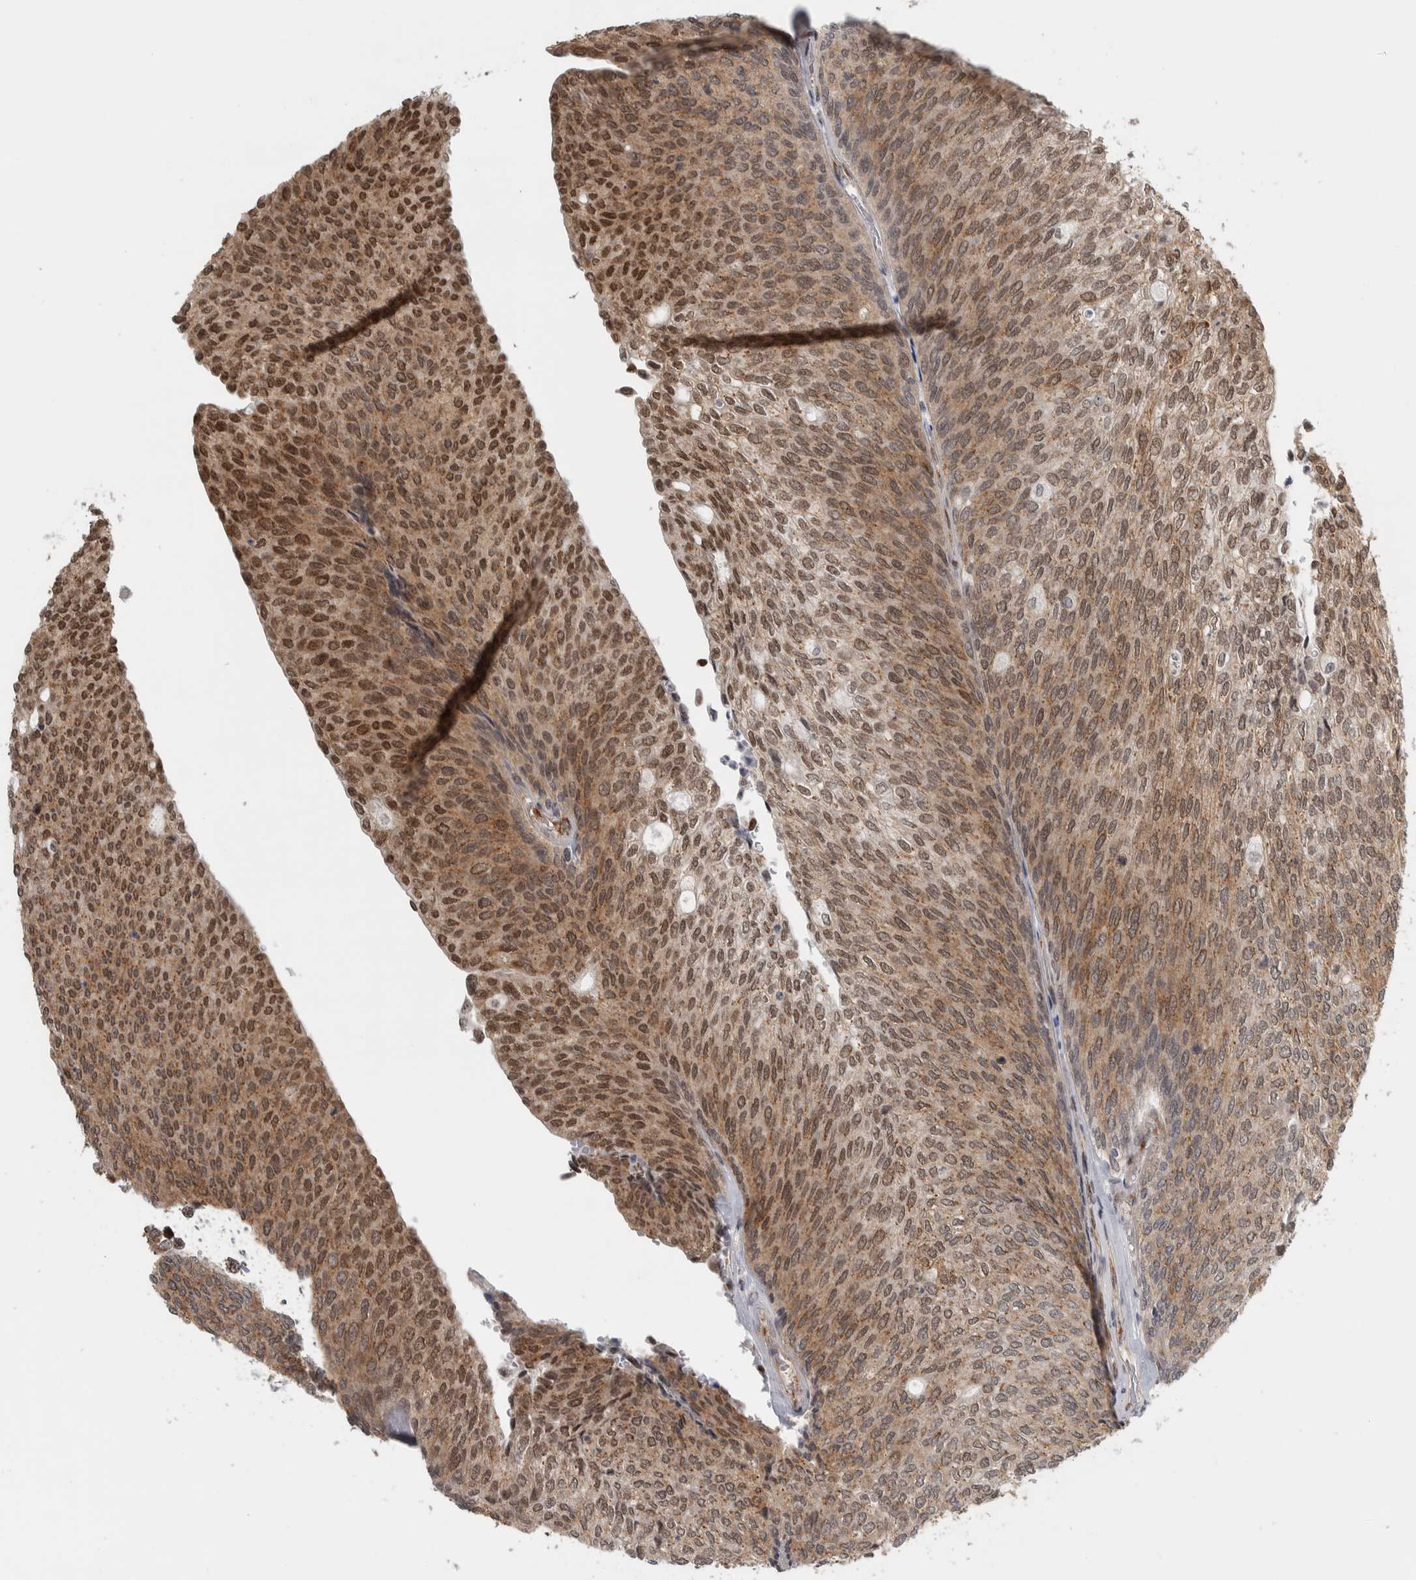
{"staining": {"intensity": "moderate", "quantity": ">75%", "location": "cytoplasmic/membranous,nuclear"}, "tissue": "urothelial cancer", "cell_type": "Tumor cells", "image_type": "cancer", "snomed": [{"axis": "morphology", "description": "Urothelial carcinoma, Low grade"}, {"axis": "topography", "description": "Urinary bladder"}], "caption": "The histopathology image displays a brown stain indicating the presence of a protein in the cytoplasmic/membranous and nuclear of tumor cells in low-grade urothelial carcinoma. (DAB IHC, brown staining for protein, blue staining for nuclei).", "gene": "ZMYND8", "patient": {"sex": "female", "age": 79}}